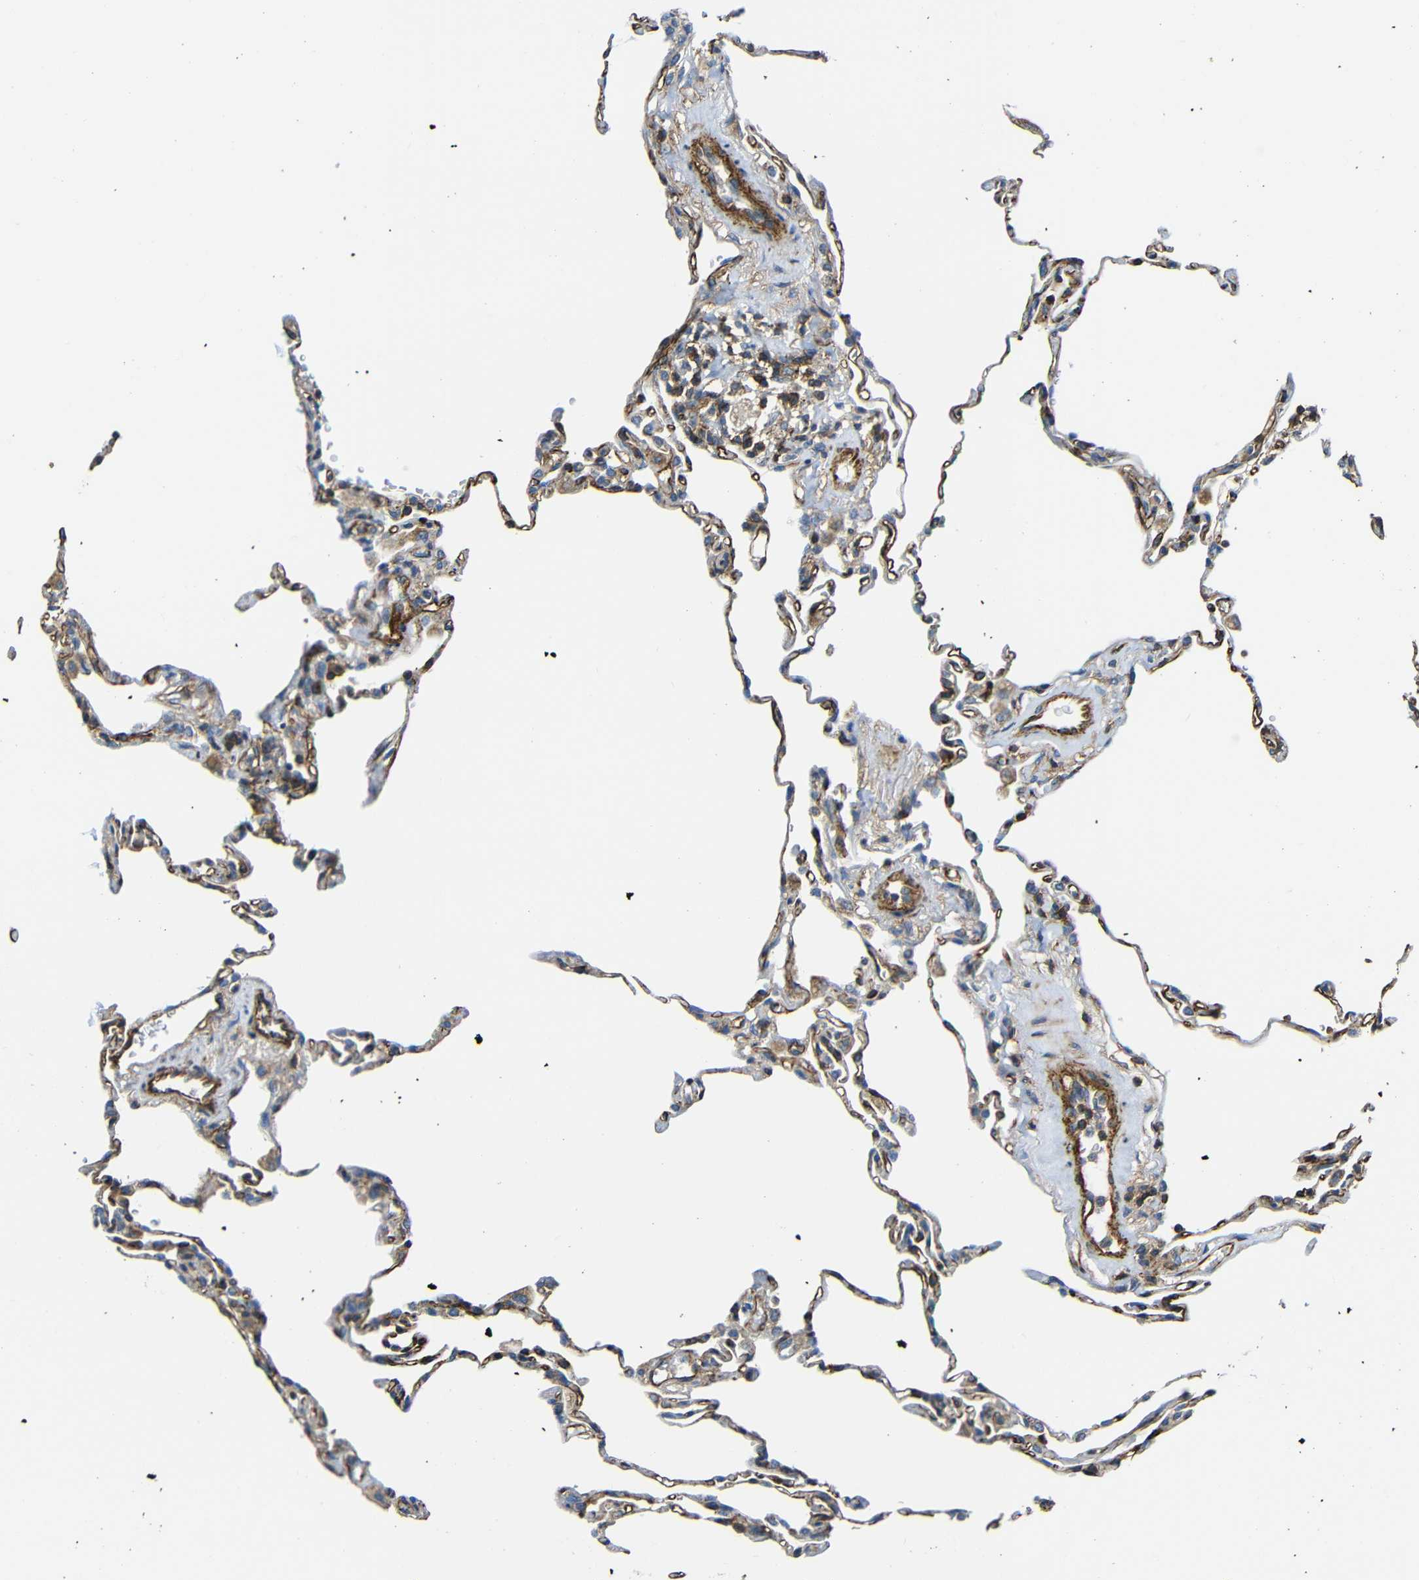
{"staining": {"intensity": "moderate", "quantity": "25%-75%", "location": "cytoplasmic/membranous"}, "tissue": "lung", "cell_type": "Alveolar cells", "image_type": "normal", "snomed": [{"axis": "morphology", "description": "Normal tissue, NOS"}, {"axis": "topography", "description": "Lung"}], "caption": "IHC staining of benign lung, which reveals medium levels of moderate cytoplasmic/membranous staining in about 25%-75% of alveolar cells indicating moderate cytoplasmic/membranous protein expression. The staining was performed using DAB (brown) for protein detection and nuclei were counterstained in hematoxylin (blue).", "gene": "IGSF10", "patient": {"sex": "male", "age": 59}}